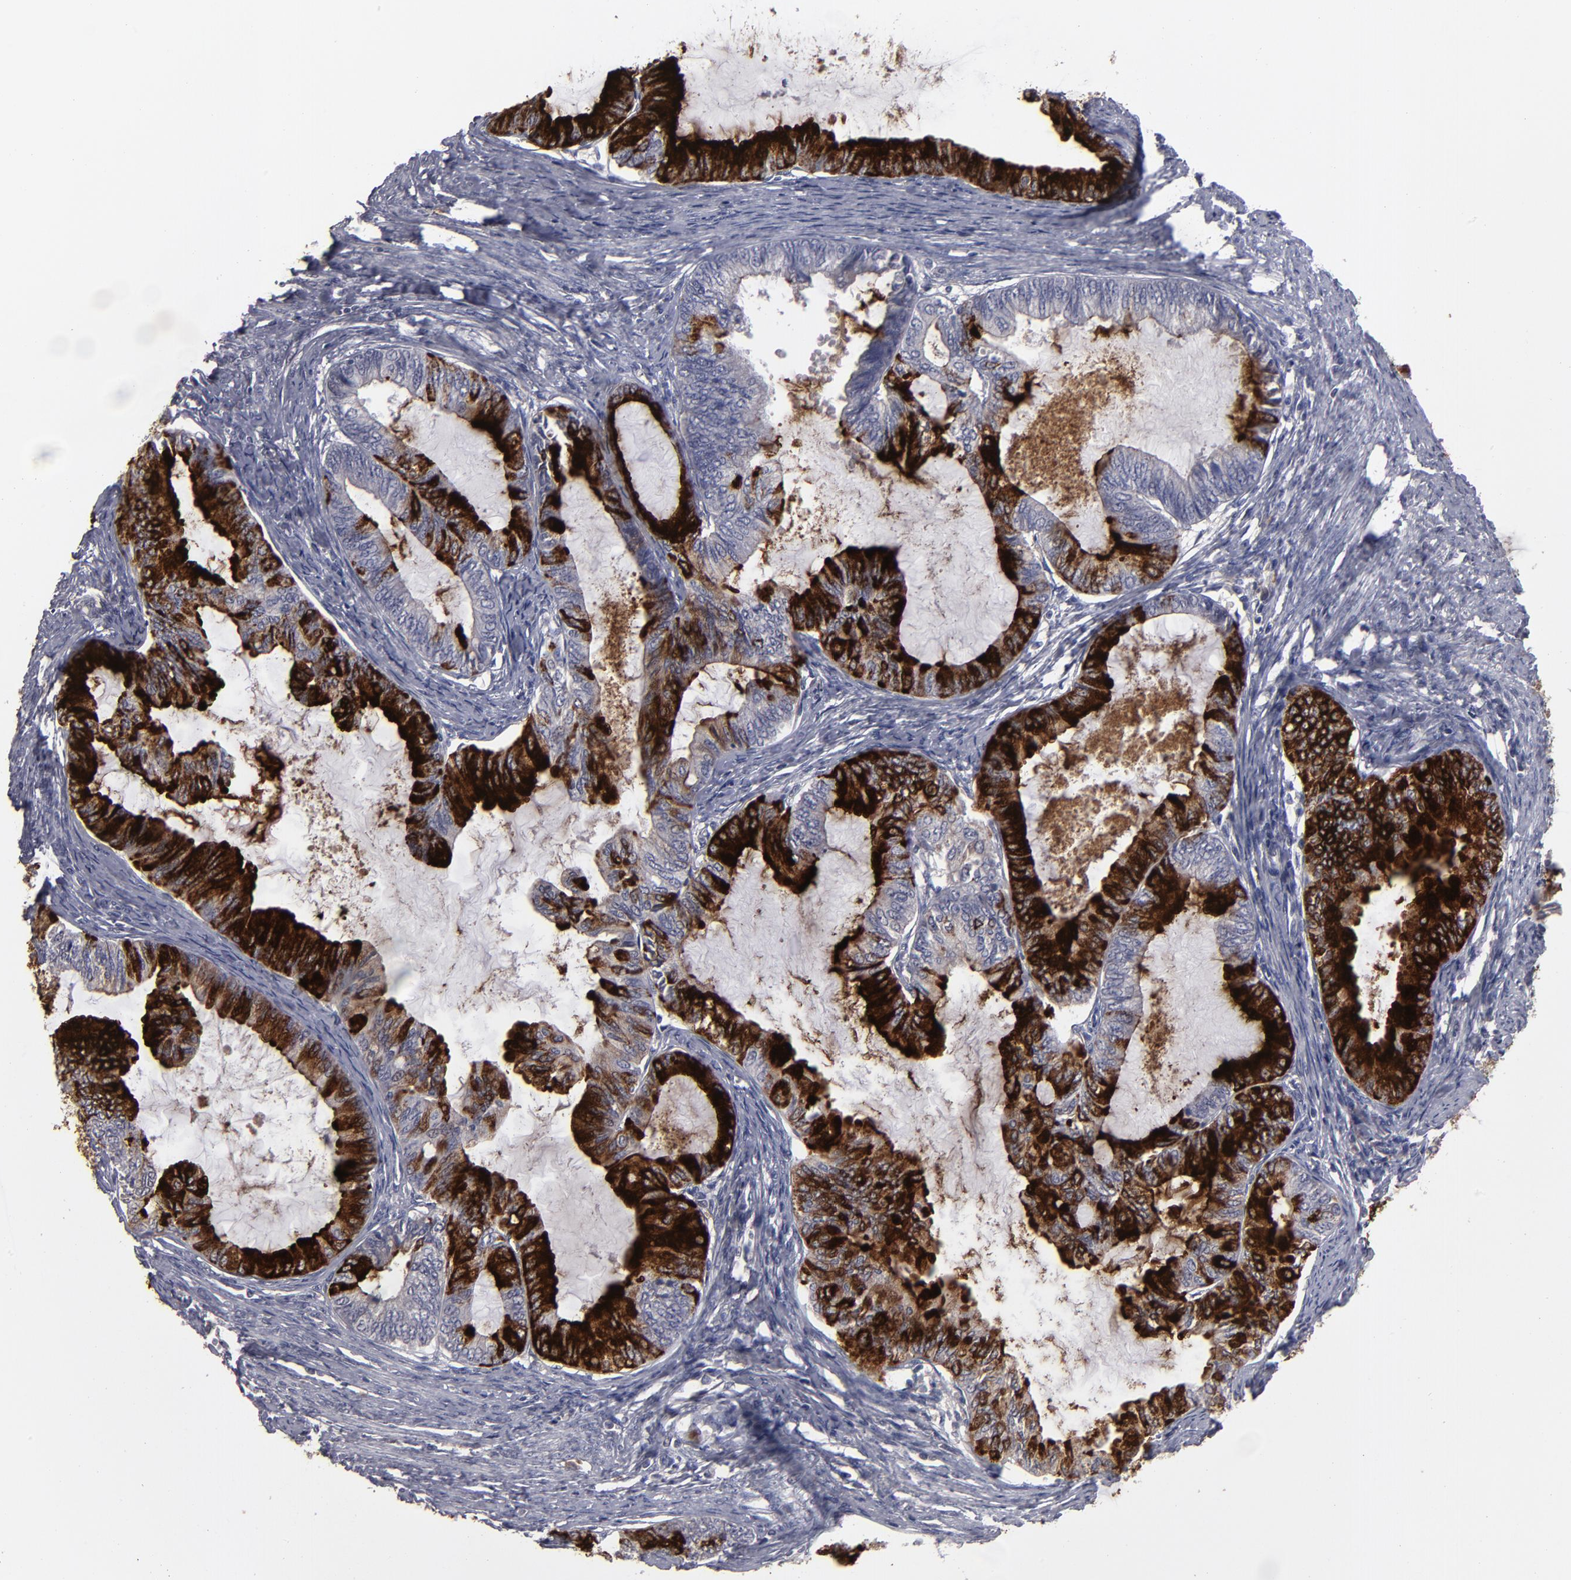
{"staining": {"intensity": "strong", "quantity": "25%-75%", "location": "cytoplasmic/membranous"}, "tissue": "endometrial cancer", "cell_type": "Tumor cells", "image_type": "cancer", "snomed": [{"axis": "morphology", "description": "Adenocarcinoma, NOS"}, {"axis": "topography", "description": "Endometrium"}], "caption": "Immunohistochemistry (IHC) micrograph of human endometrial cancer (adenocarcinoma) stained for a protein (brown), which exhibits high levels of strong cytoplasmic/membranous expression in approximately 25%-75% of tumor cells.", "gene": "GPM6B", "patient": {"sex": "female", "age": 86}}